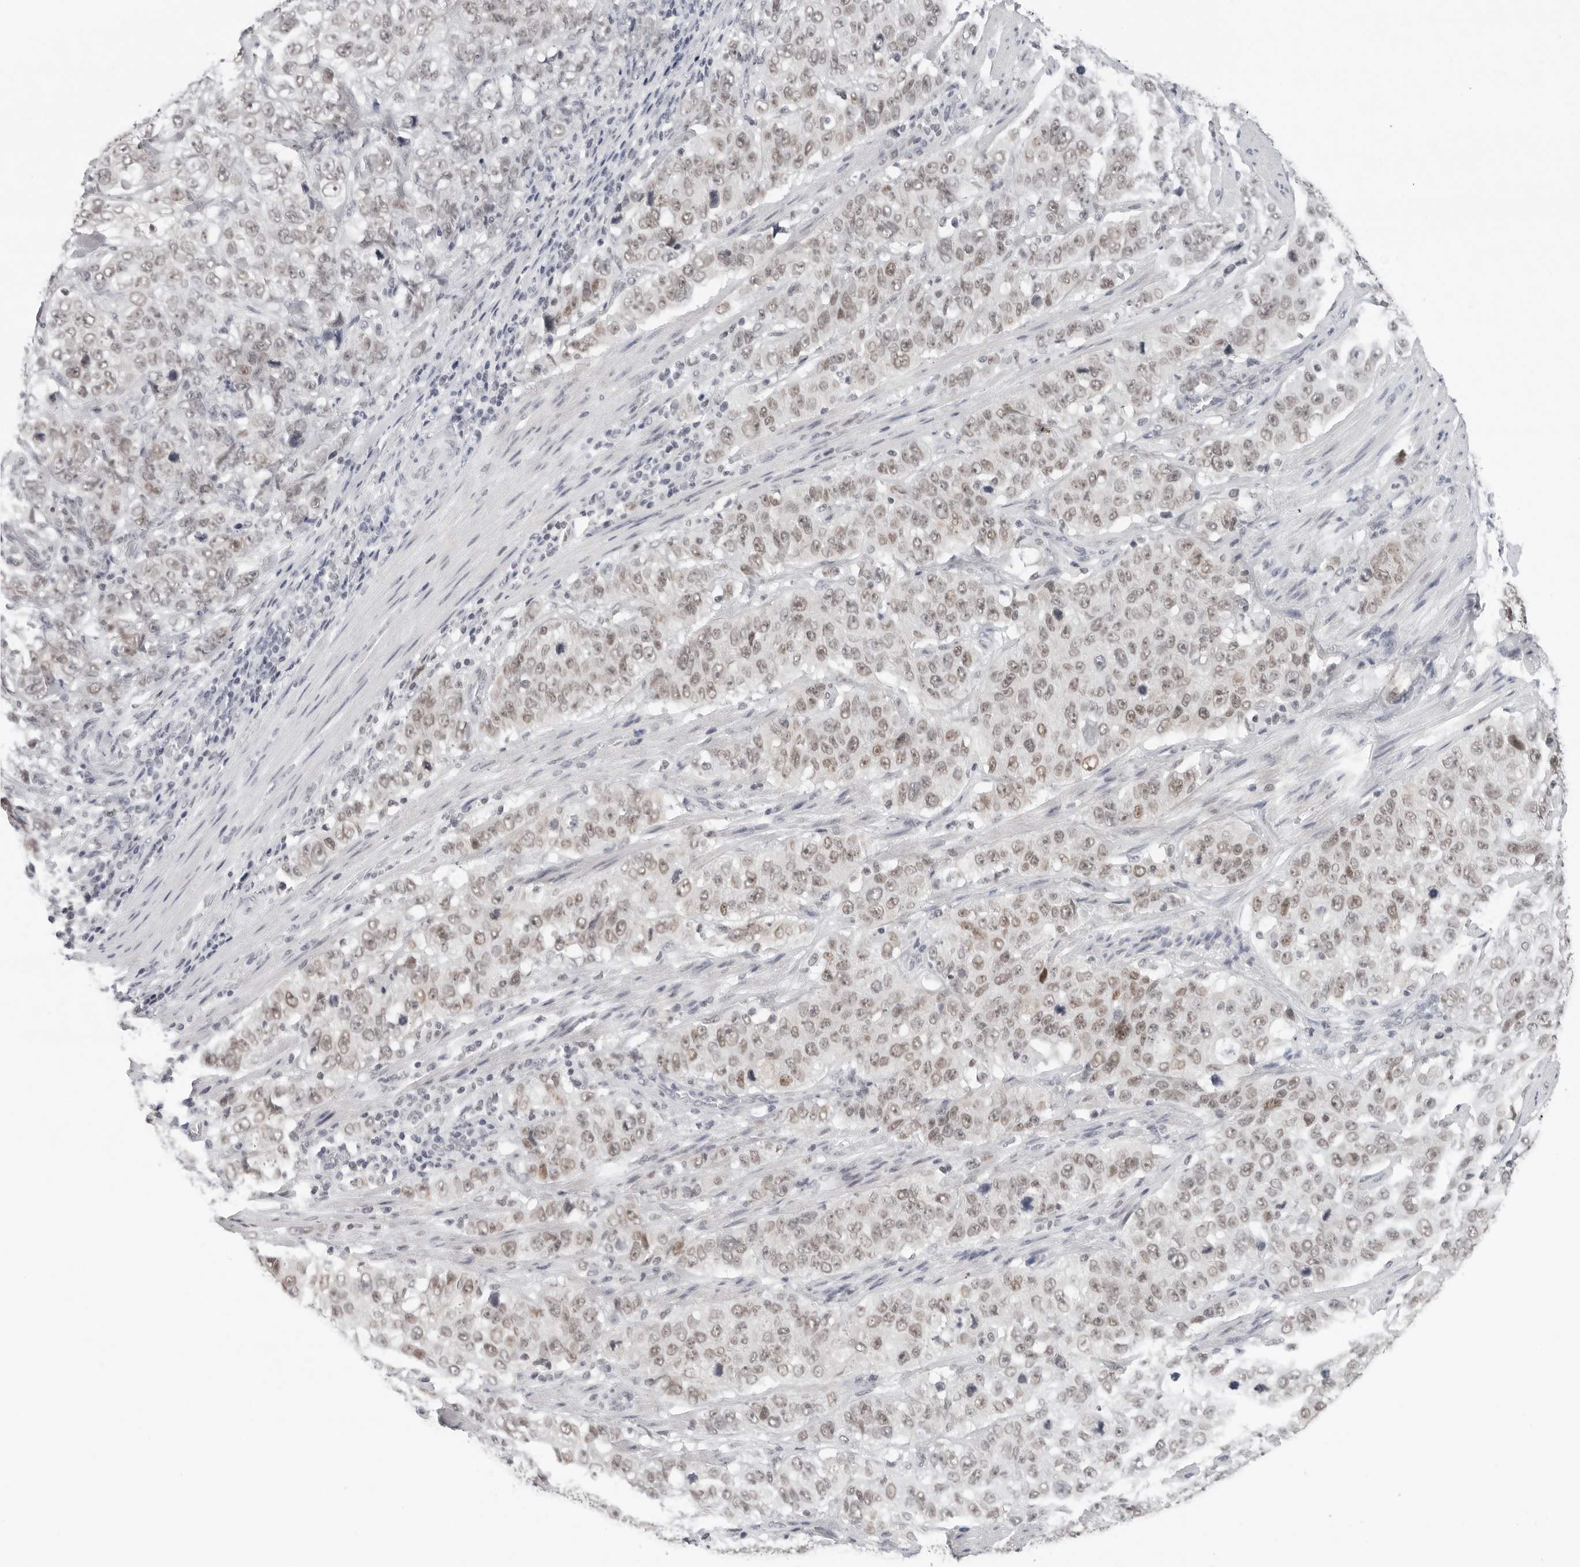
{"staining": {"intensity": "weak", "quantity": ">75%", "location": "nuclear"}, "tissue": "stomach cancer", "cell_type": "Tumor cells", "image_type": "cancer", "snomed": [{"axis": "morphology", "description": "Adenocarcinoma, NOS"}, {"axis": "topography", "description": "Stomach"}], "caption": "This photomicrograph exhibits immunohistochemistry staining of human stomach cancer (adenocarcinoma), with low weak nuclear positivity in approximately >75% of tumor cells.", "gene": "FLG2", "patient": {"sex": "male", "age": 48}}